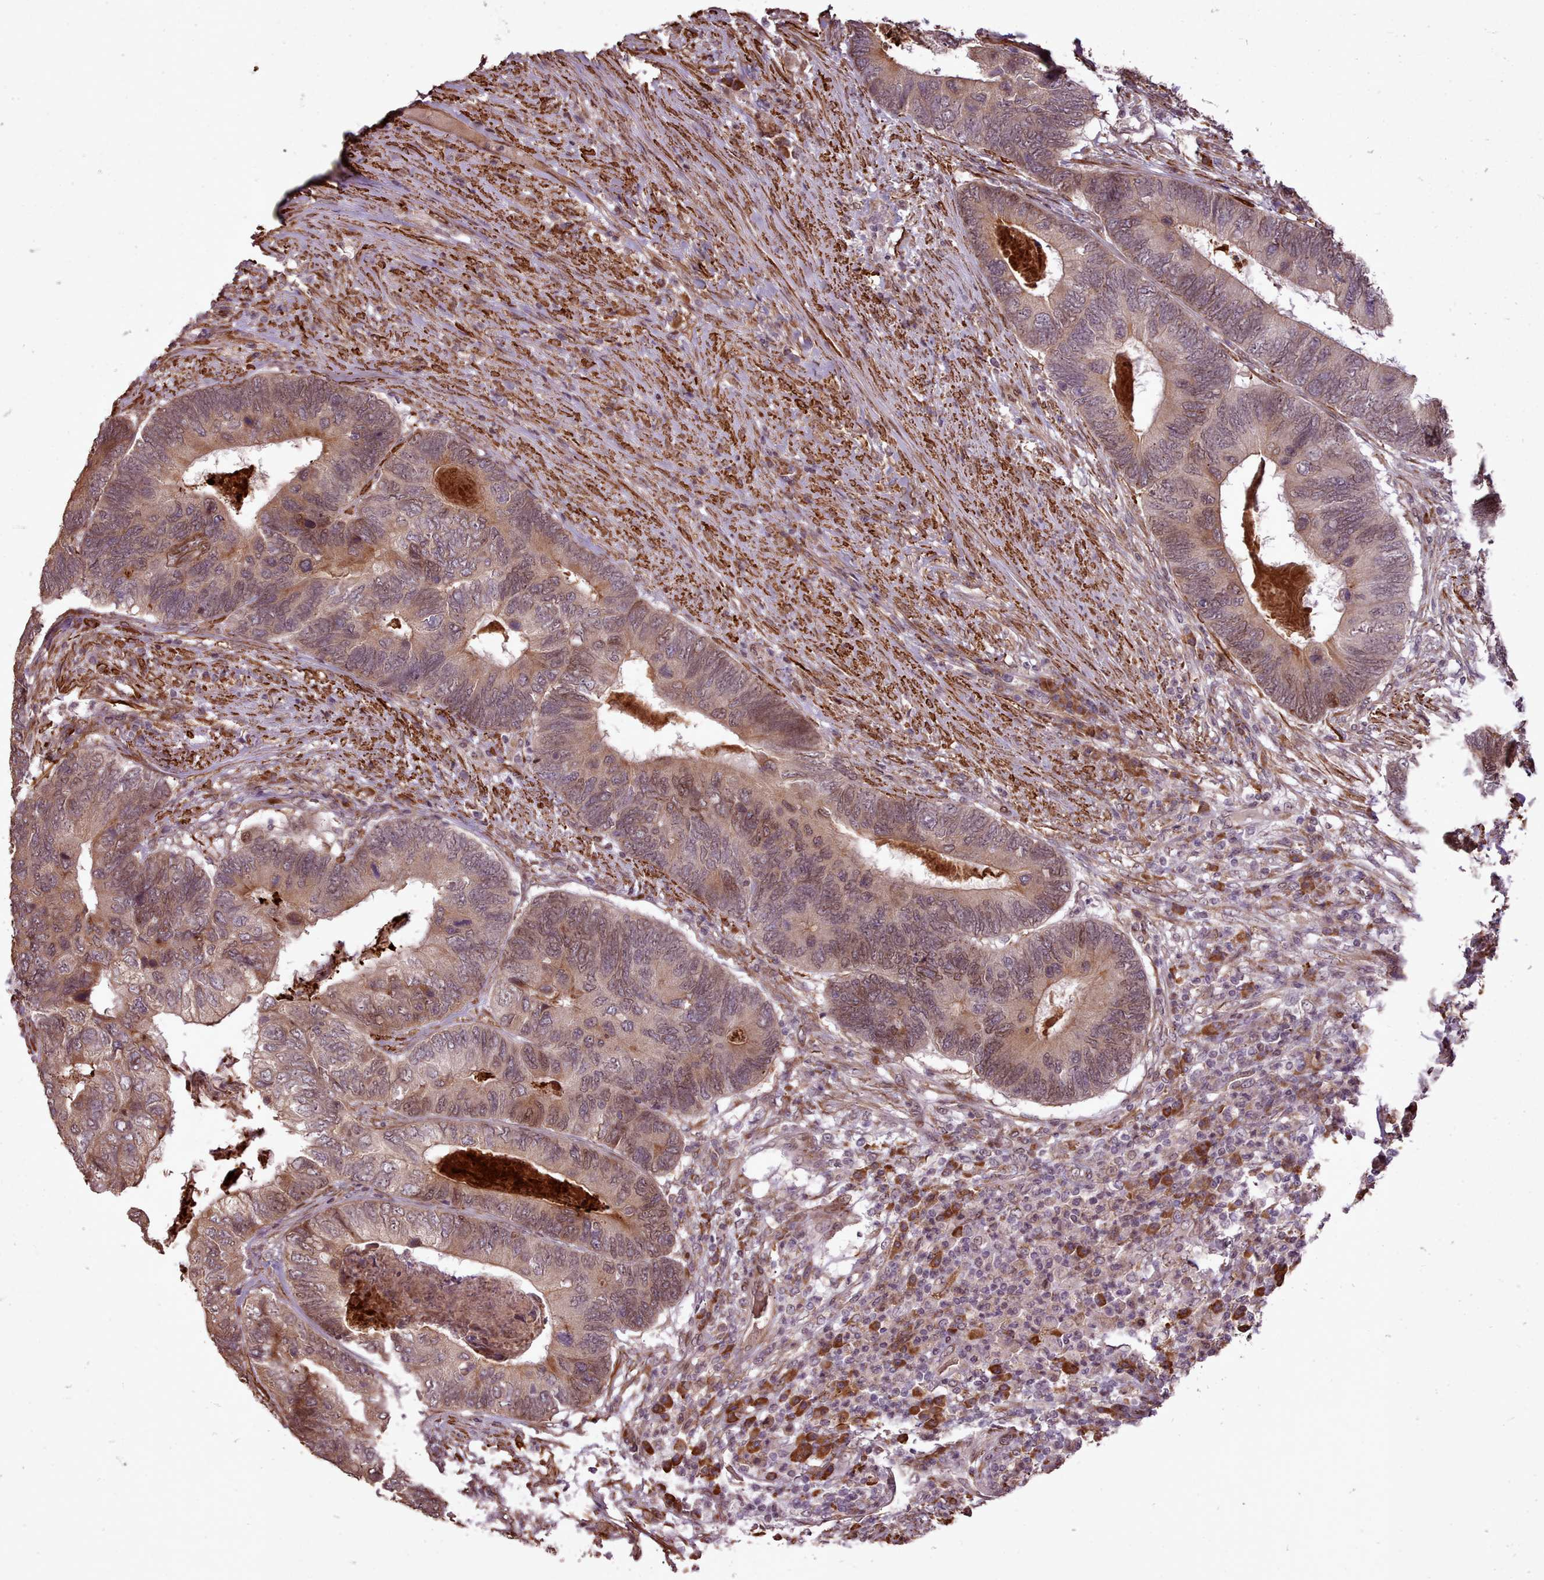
{"staining": {"intensity": "weak", "quantity": ">75%", "location": "cytoplasmic/membranous,nuclear"}, "tissue": "colorectal cancer", "cell_type": "Tumor cells", "image_type": "cancer", "snomed": [{"axis": "morphology", "description": "Adenocarcinoma, NOS"}, {"axis": "topography", "description": "Colon"}], "caption": "Weak cytoplasmic/membranous and nuclear positivity for a protein is present in about >75% of tumor cells of colorectal cancer (adenocarcinoma) using immunohistochemistry (IHC).", "gene": "CABP1", "patient": {"sex": "female", "age": 67}}